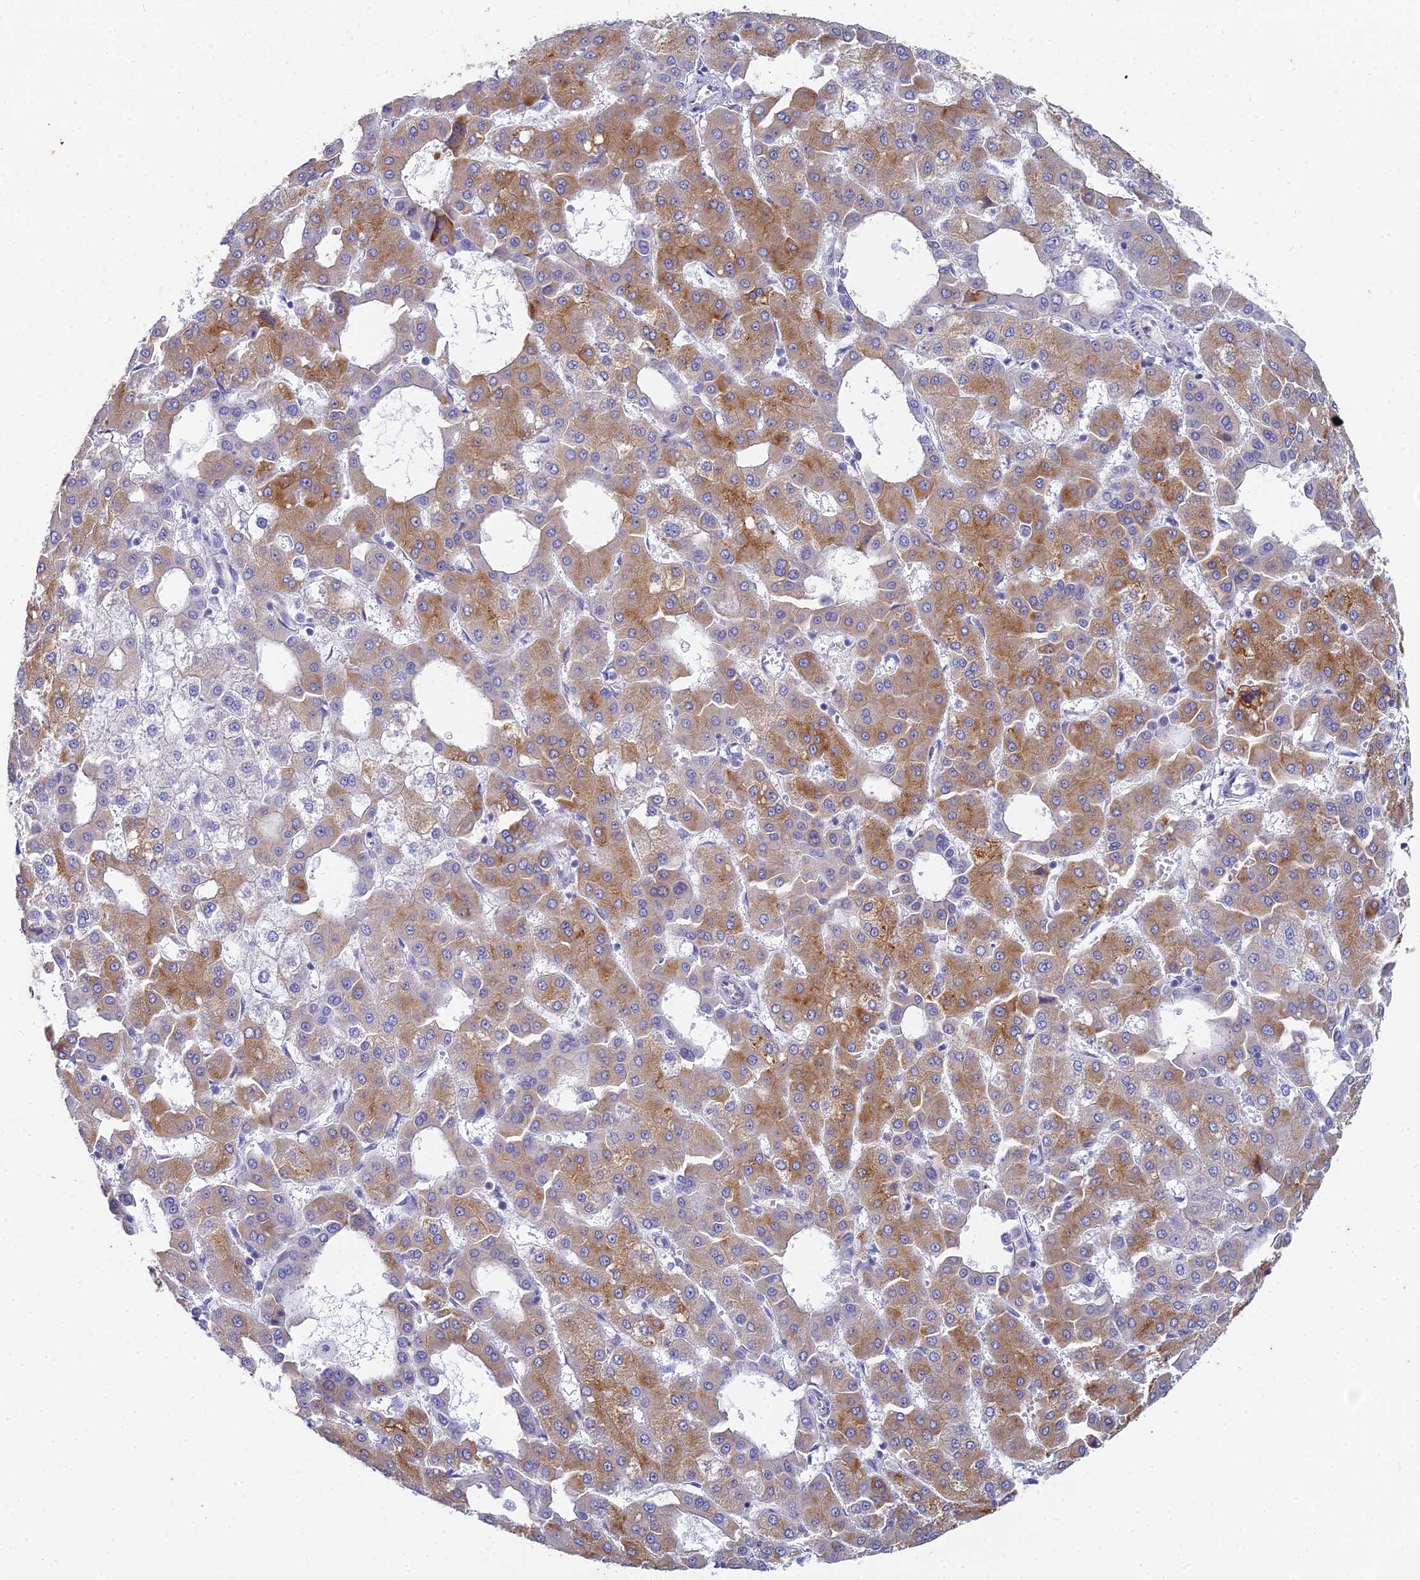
{"staining": {"intensity": "moderate", "quantity": ">75%", "location": "cytoplasmic/membranous"}, "tissue": "liver cancer", "cell_type": "Tumor cells", "image_type": "cancer", "snomed": [{"axis": "morphology", "description": "Carcinoma, Hepatocellular, NOS"}, {"axis": "topography", "description": "Liver"}], "caption": "Protein positivity by IHC reveals moderate cytoplasmic/membranous positivity in about >75% of tumor cells in liver cancer (hepatocellular carcinoma).", "gene": "EEF2KMT", "patient": {"sex": "male", "age": 47}}